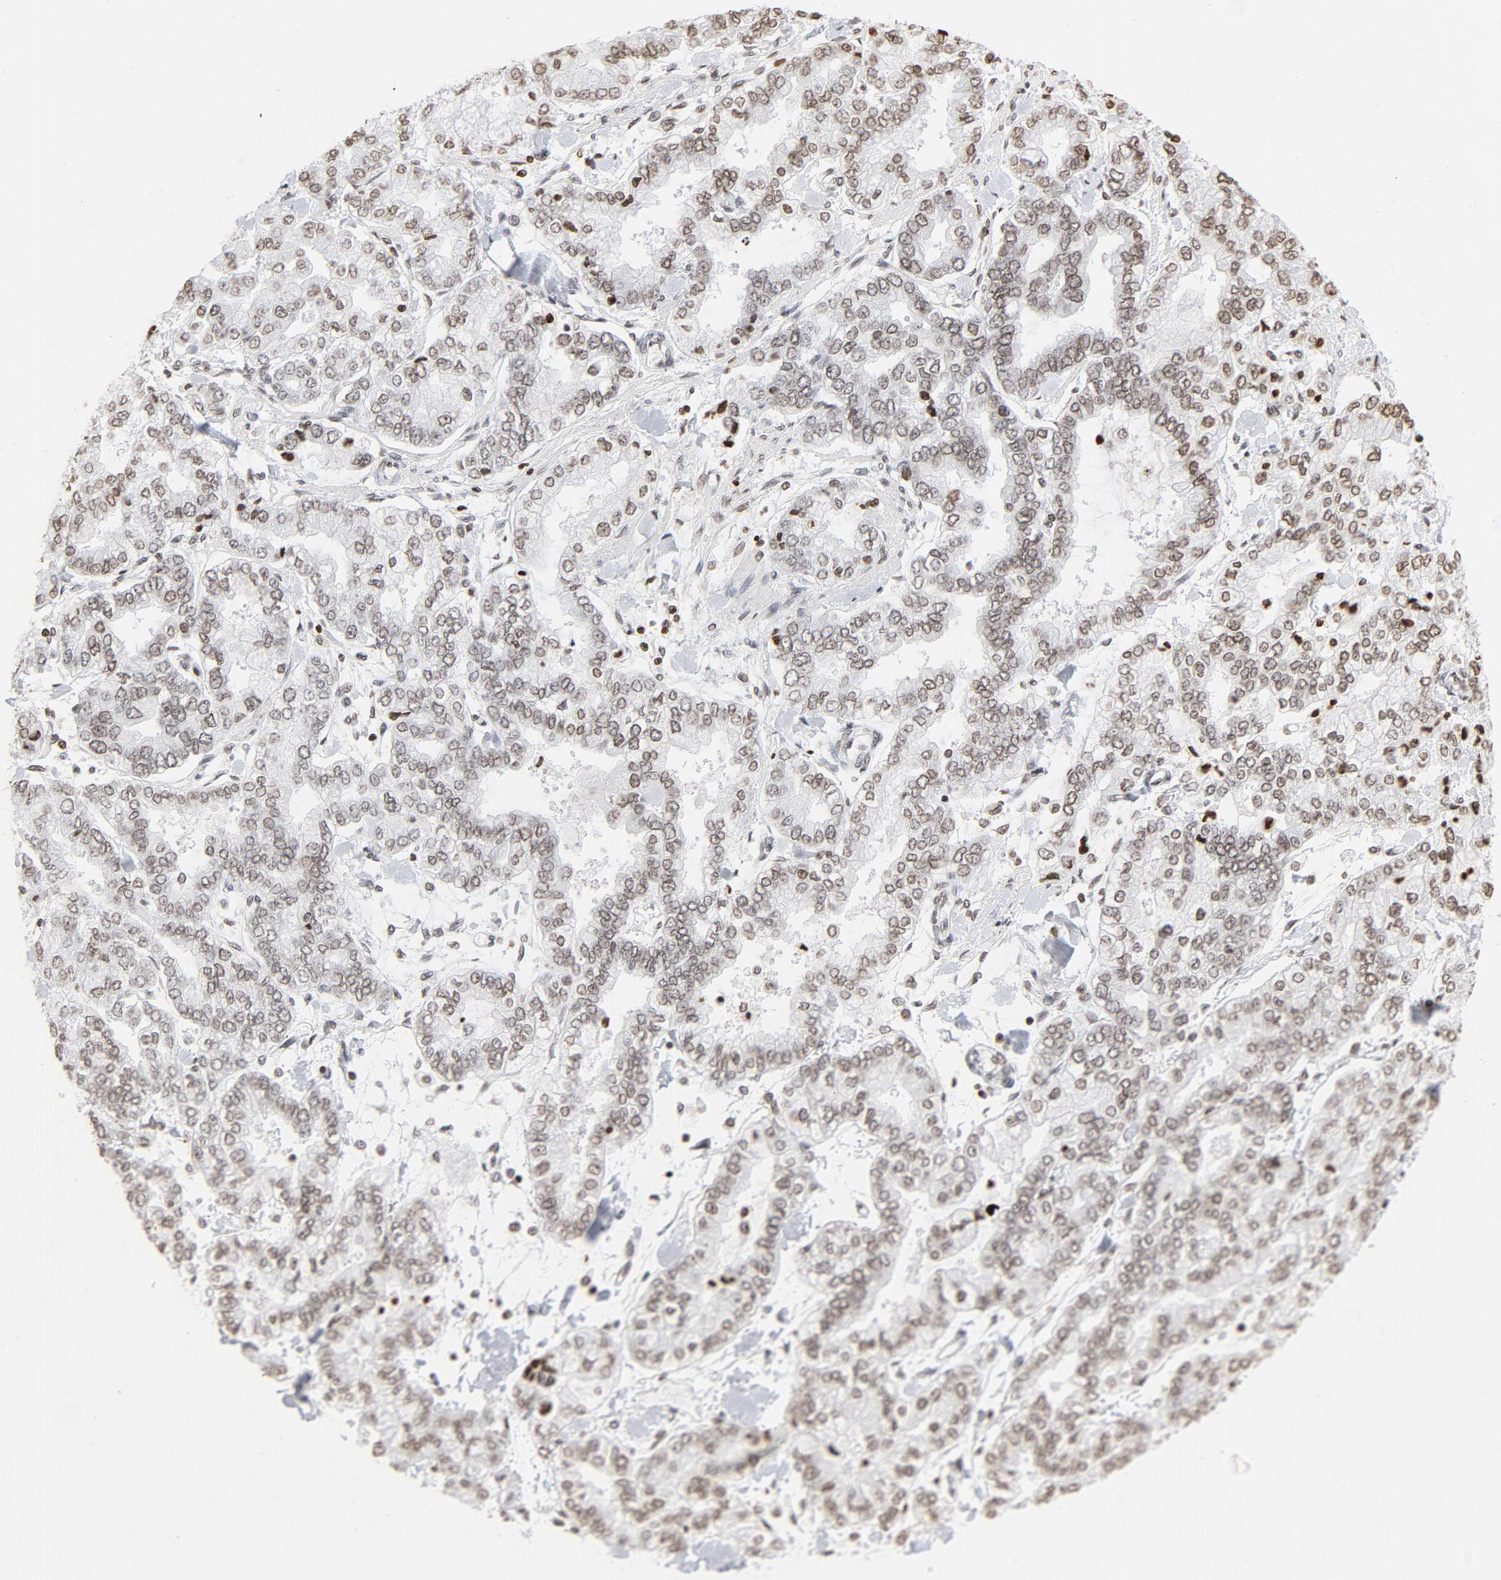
{"staining": {"intensity": "weak", "quantity": ">75%", "location": "nuclear"}, "tissue": "stomach cancer", "cell_type": "Tumor cells", "image_type": "cancer", "snomed": [{"axis": "morphology", "description": "Normal tissue, NOS"}, {"axis": "morphology", "description": "Adenocarcinoma, NOS"}, {"axis": "topography", "description": "Stomach, upper"}, {"axis": "topography", "description": "Stomach"}], "caption": "Approximately >75% of tumor cells in stomach cancer (adenocarcinoma) demonstrate weak nuclear protein positivity as visualized by brown immunohistochemical staining.", "gene": "H2AC12", "patient": {"sex": "male", "age": 76}}